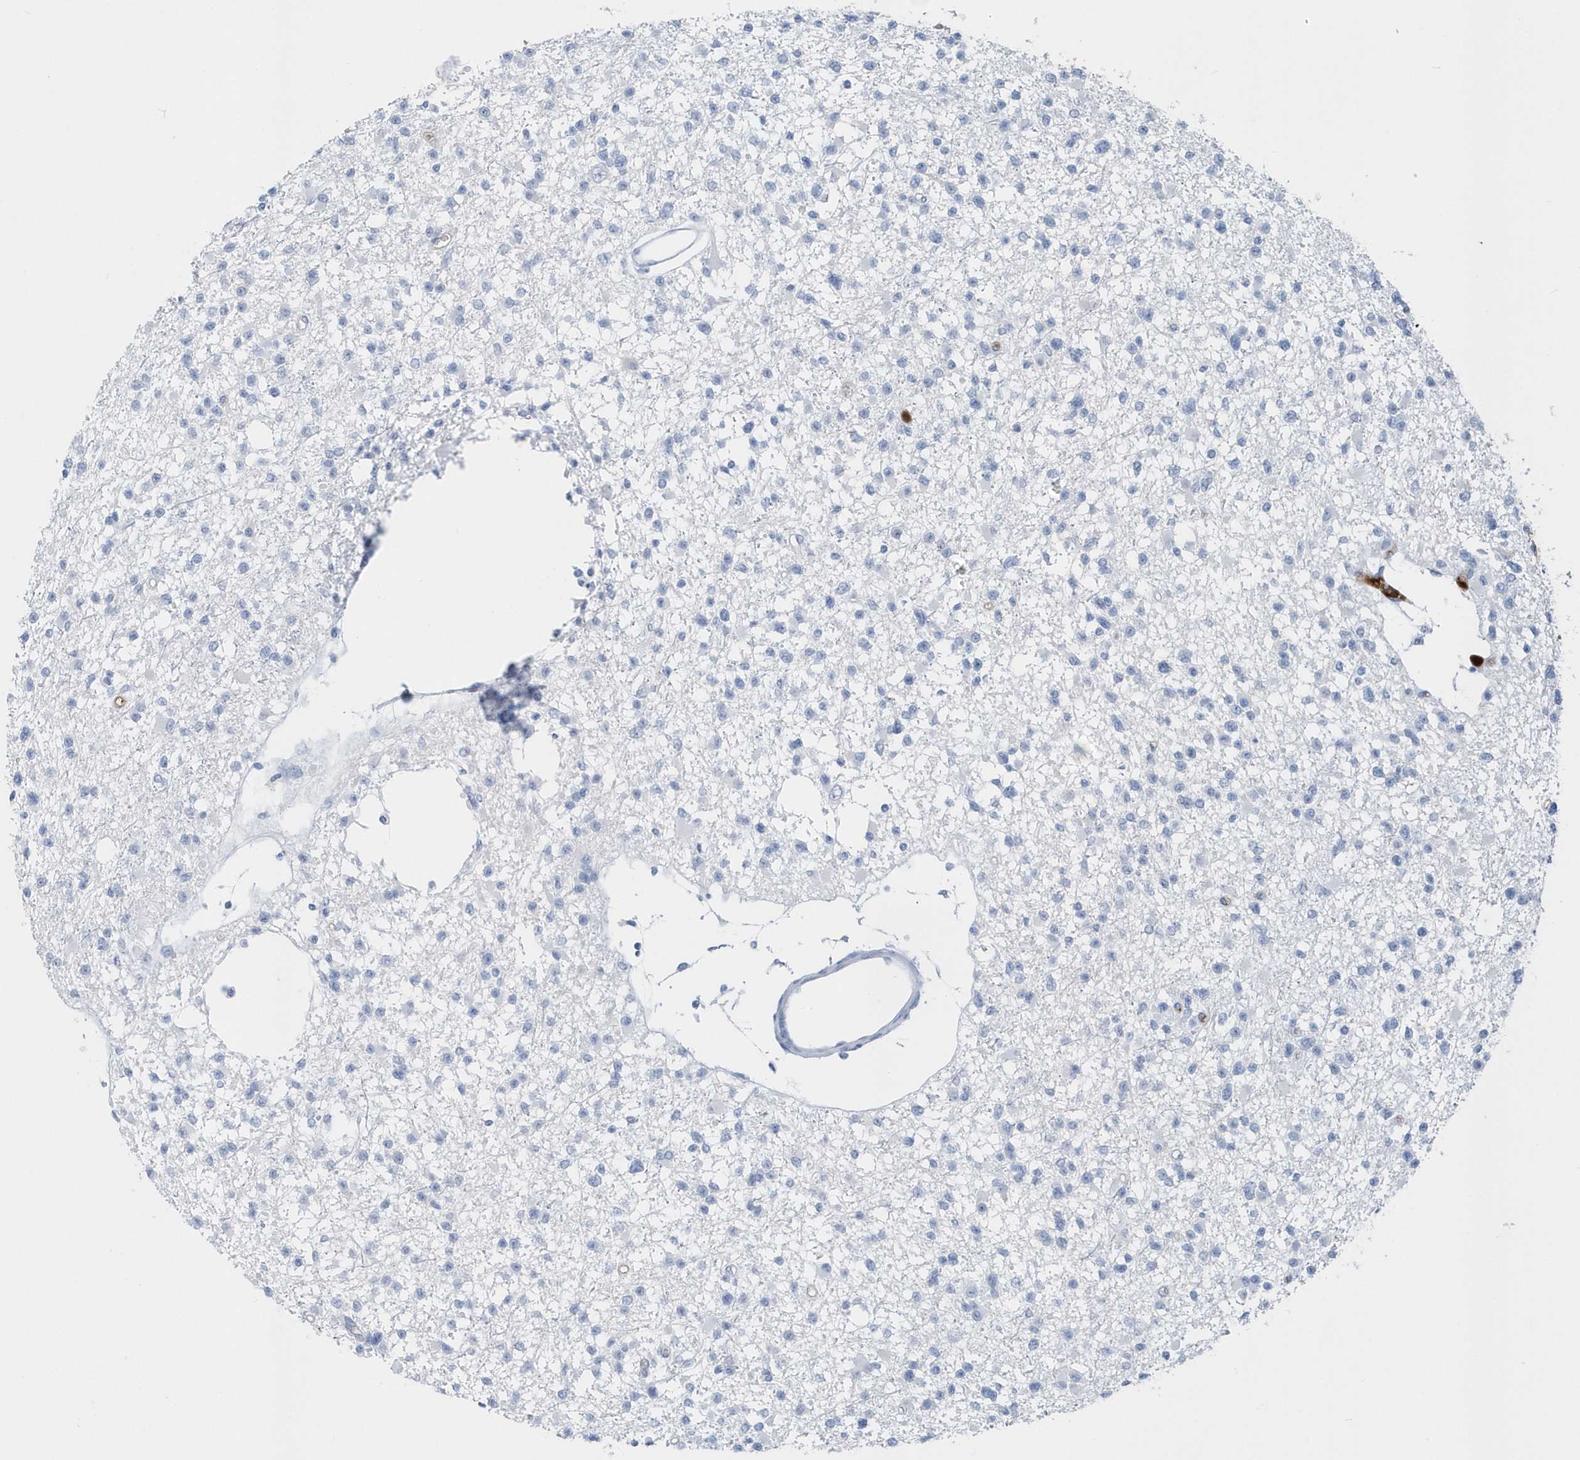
{"staining": {"intensity": "negative", "quantity": "none", "location": "none"}, "tissue": "glioma", "cell_type": "Tumor cells", "image_type": "cancer", "snomed": [{"axis": "morphology", "description": "Glioma, malignant, Low grade"}, {"axis": "topography", "description": "Brain"}], "caption": "Tumor cells show no significant protein staining in glioma.", "gene": "JCHAIN", "patient": {"sex": "female", "age": 22}}